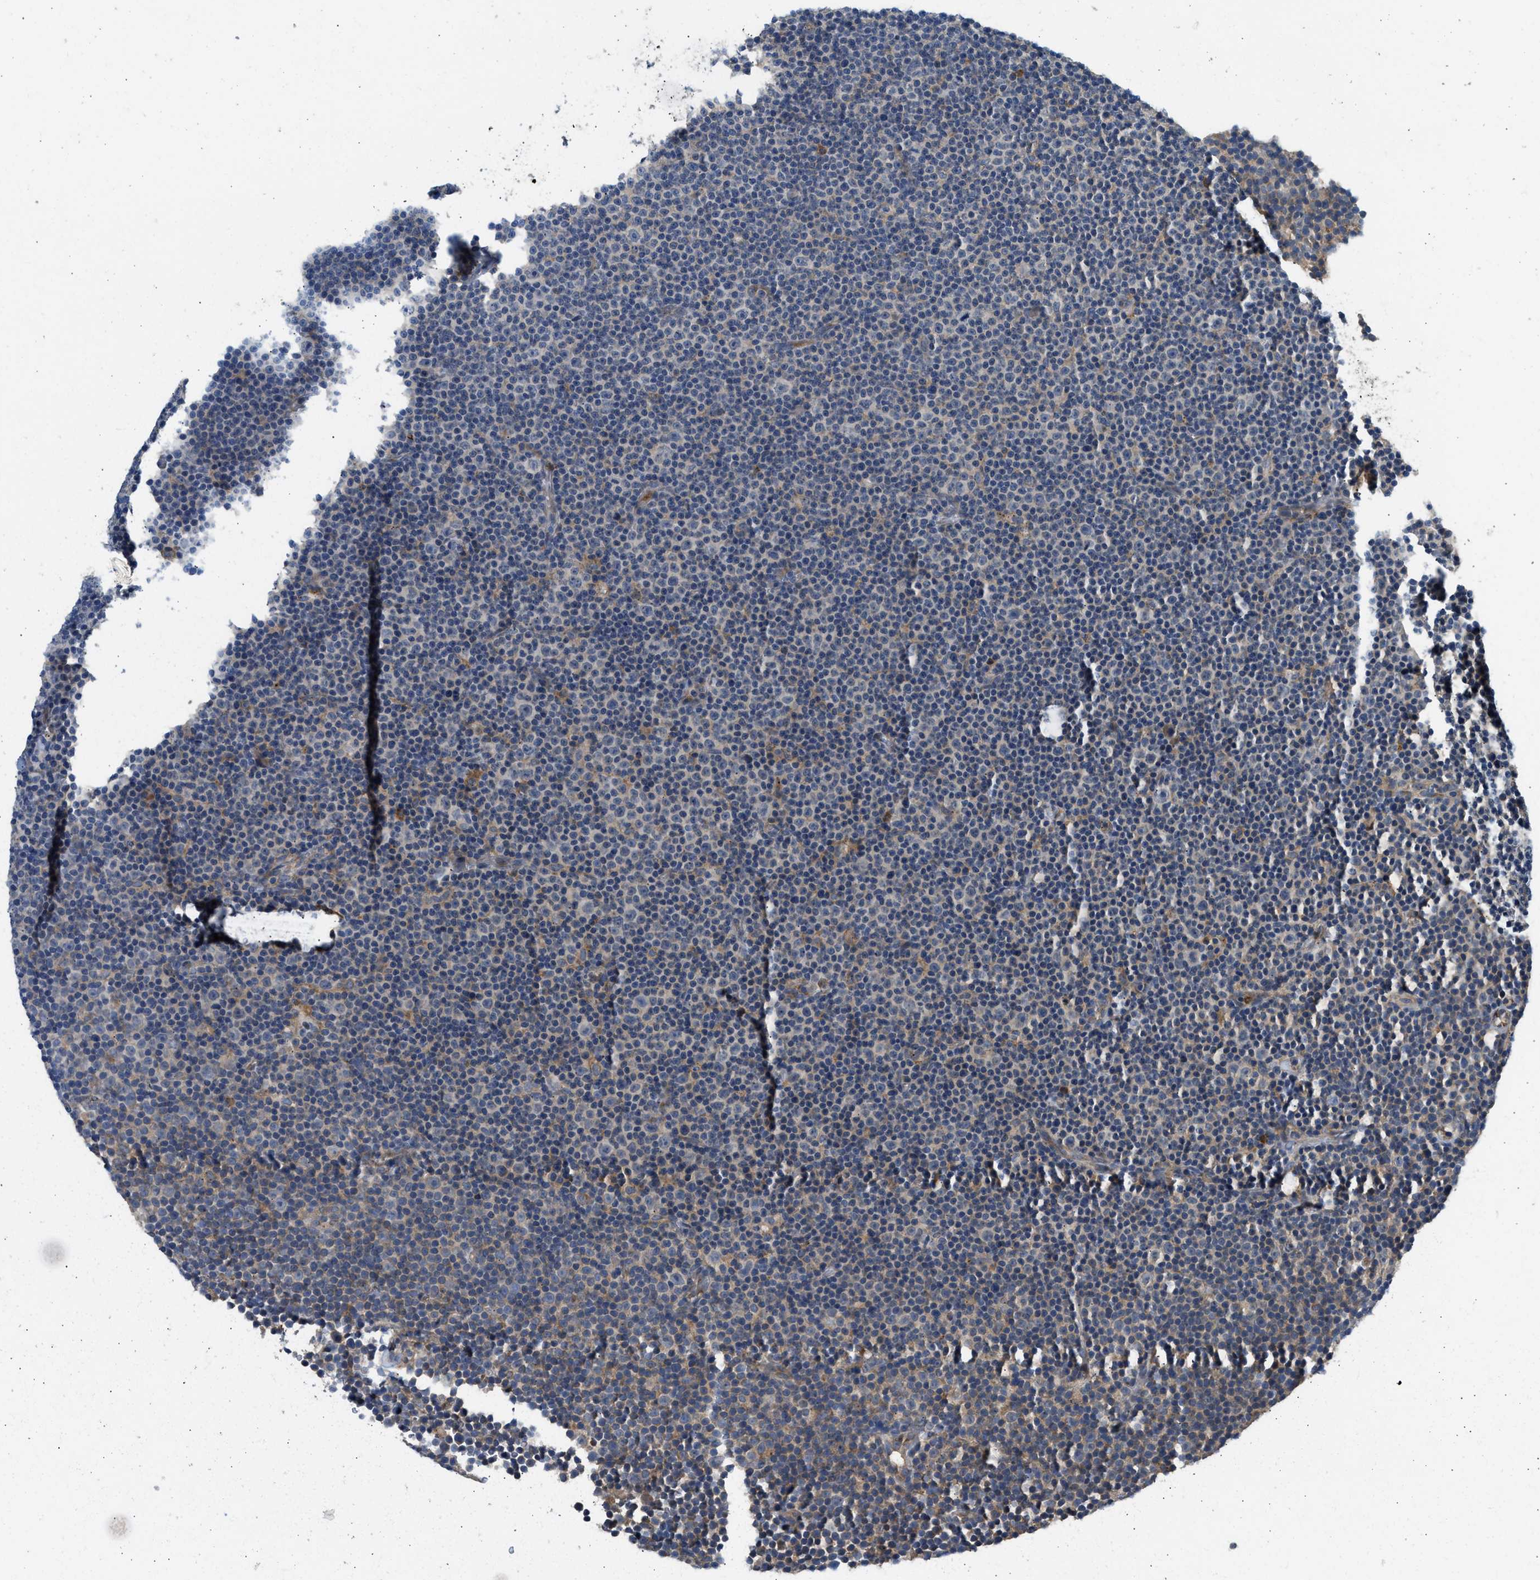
{"staining": {"intensity": "weak", "quantity": "<25%", "location": "cytoplasmic/membranous"}, "tissue": "lymphoma", "cell_type": "Tumor cells", "image_type": "cancer", "snomed": [{"axis": "morphology", "description": "Malignant lymphoma, non-Hodgkin's type, Low grade"}, {"axis": "topography", "description": "Lymph node"}], "caption": "This image is of lymphoma stained with immunohistochemistry to label a protein in brown with the nuclei are counter-stained blue. There is no positivity in tumor cells. (DAB IHC, high magnification).", "gene": "RHBDF2", "patient": {"sex": "female", "age": 67}}